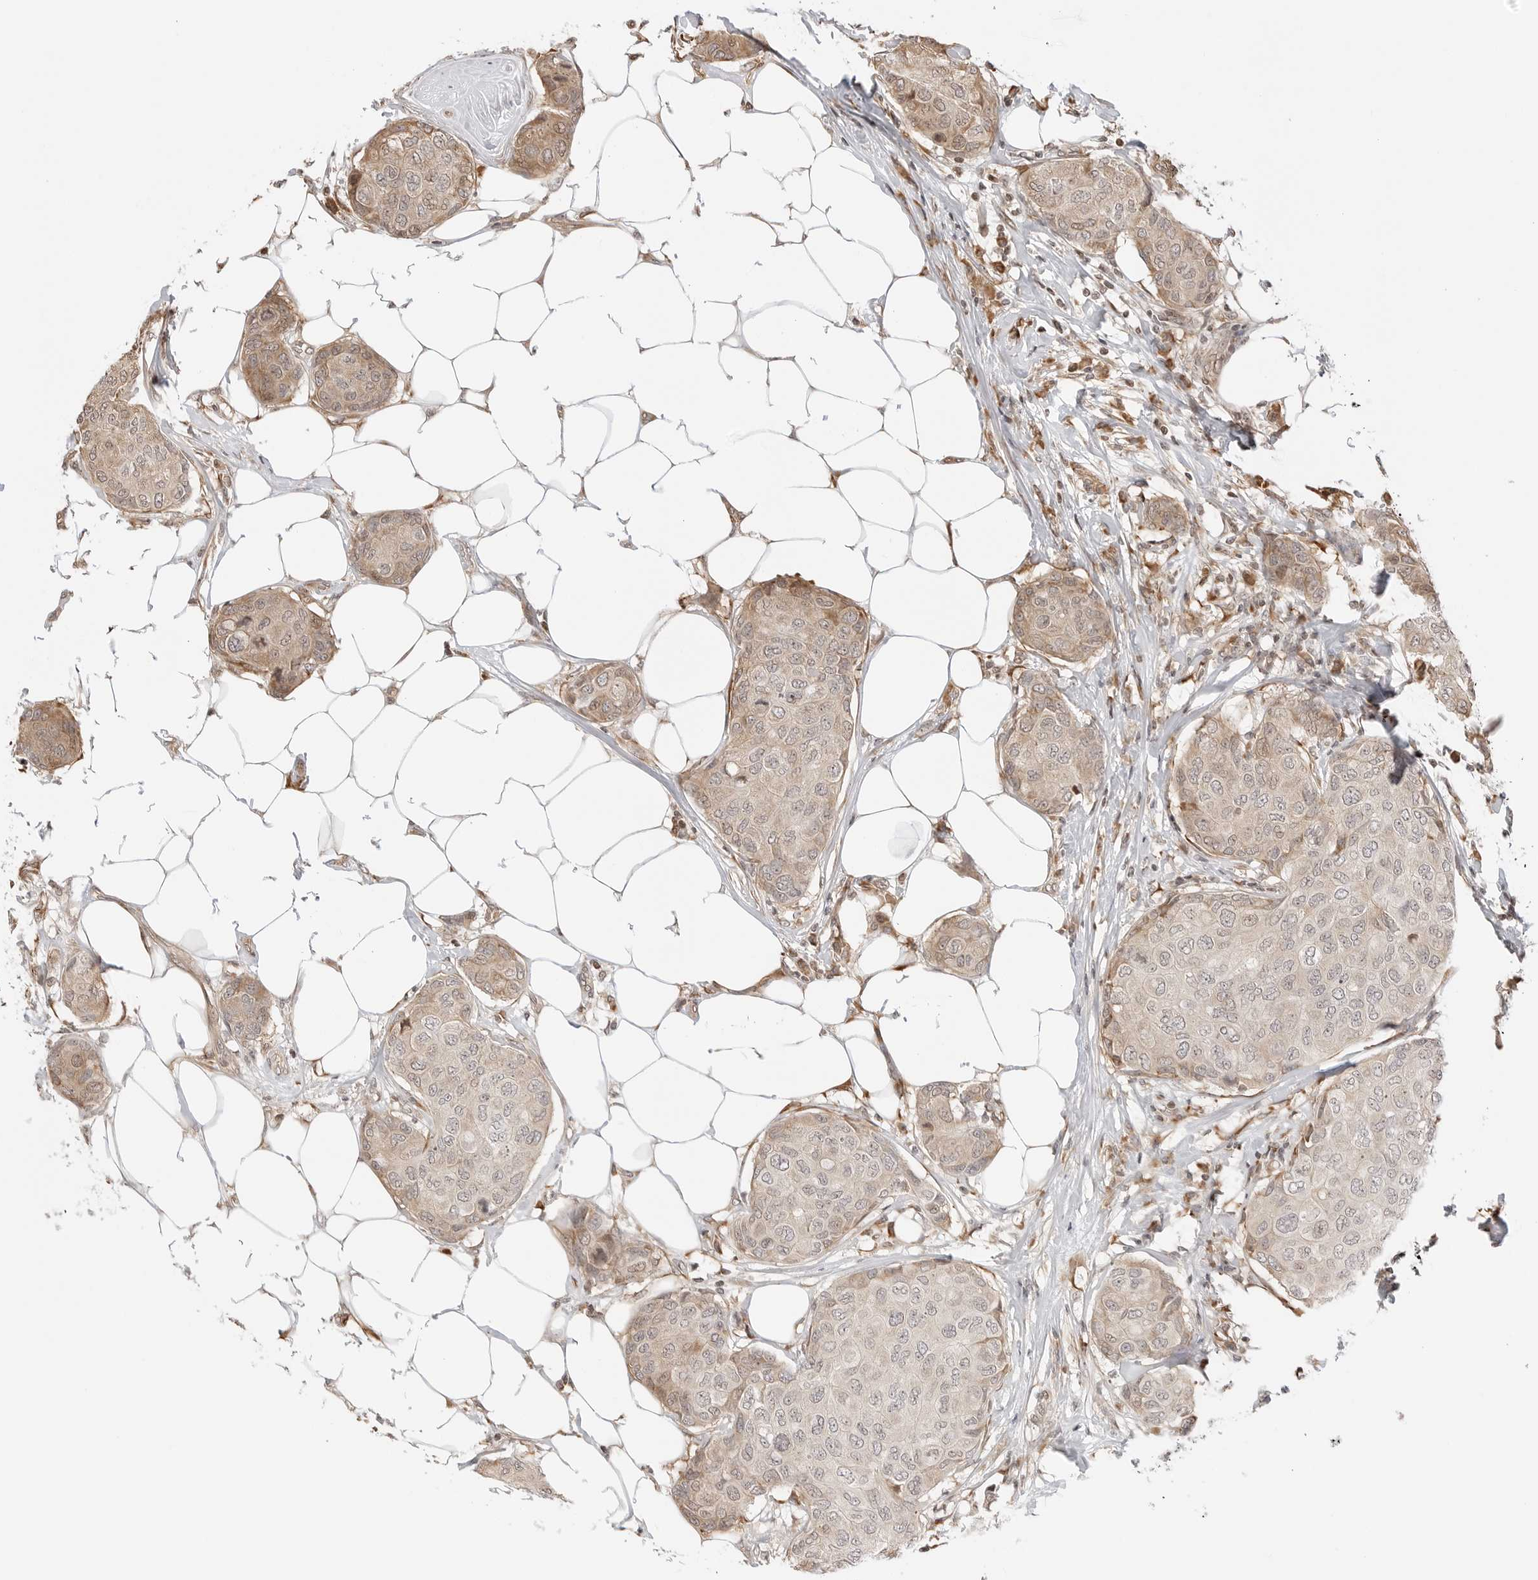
{"staining": {"intensity": "weak", "quantity": "25%-75%", "location": "cytoplasmic/membranous"}, "tissue": "breast cancer", "cell_type": "Tumor cells", "image_type": "cancer", "snomed": [{"axis": "morphology", "description": "Duct carcinoma"}, {"axis": "topography", "description": "Breast"}], "caption": "Weak cytoplasmic/membranous positivity is seen in approximately 25%-75% of tumor cells in breast infiltrating ductal carcinoma. (DAB (3,3'-diaminobenzidine) = brown stain, brightfield microscopy at high magnification).", "gene": "FKBP14", "patient": {"sex": "female", "age": 80}}